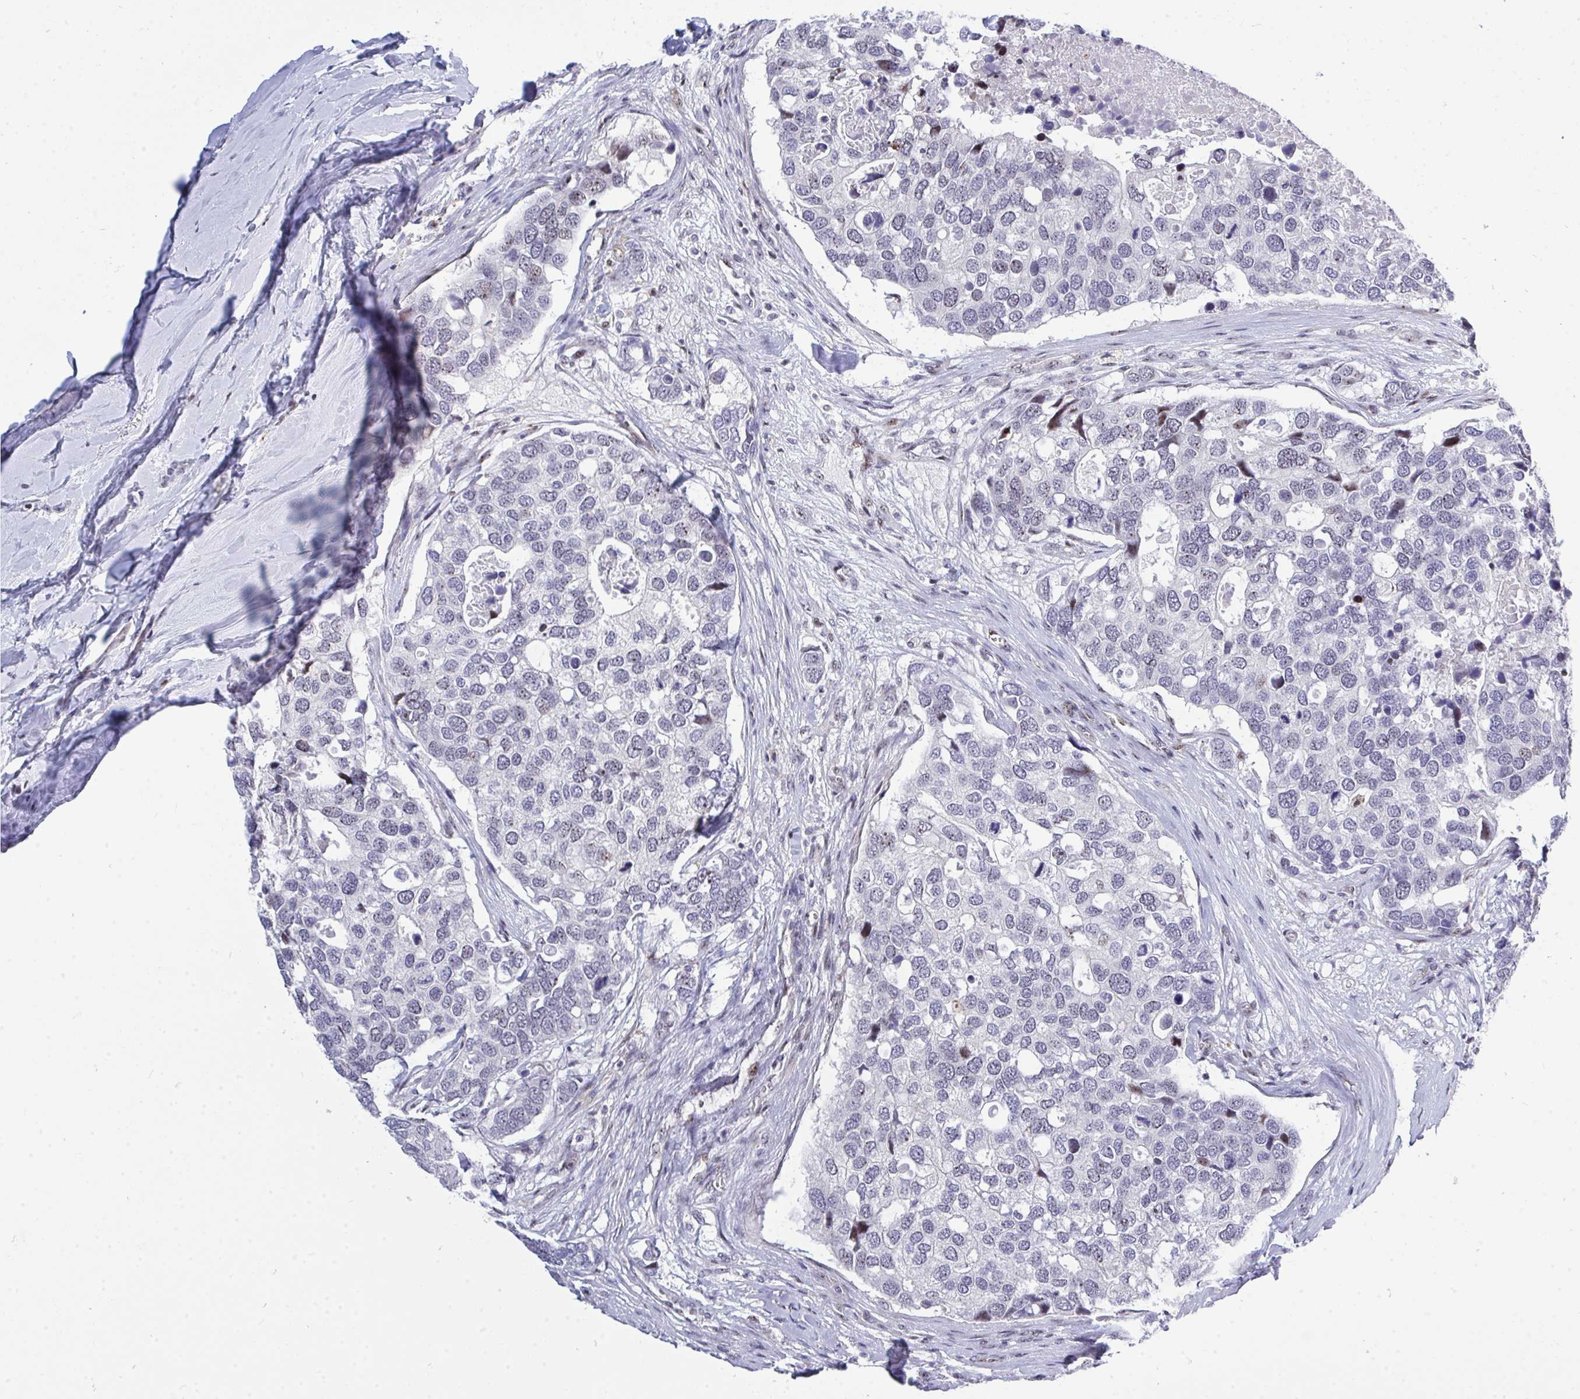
{"staining": {"intensity": "moderate", "quantity": "<25%", "location": "nuclear"}, "tissue": "breast cancer", "cell_type": "Tumor cells", "image_type": "cancer", "snomed": [{"axis": "morphology", "description": "Duct carcinoma"}, {"axis": "topography", "description": "Breast"}], "caption": "This is an image of immunohistochemistry staining of breast cancer, which shows moderate expression in the nuclear of tumor cells.", "gene": "PLPPR3", "patient": {"sex": "female", "age": 83}}